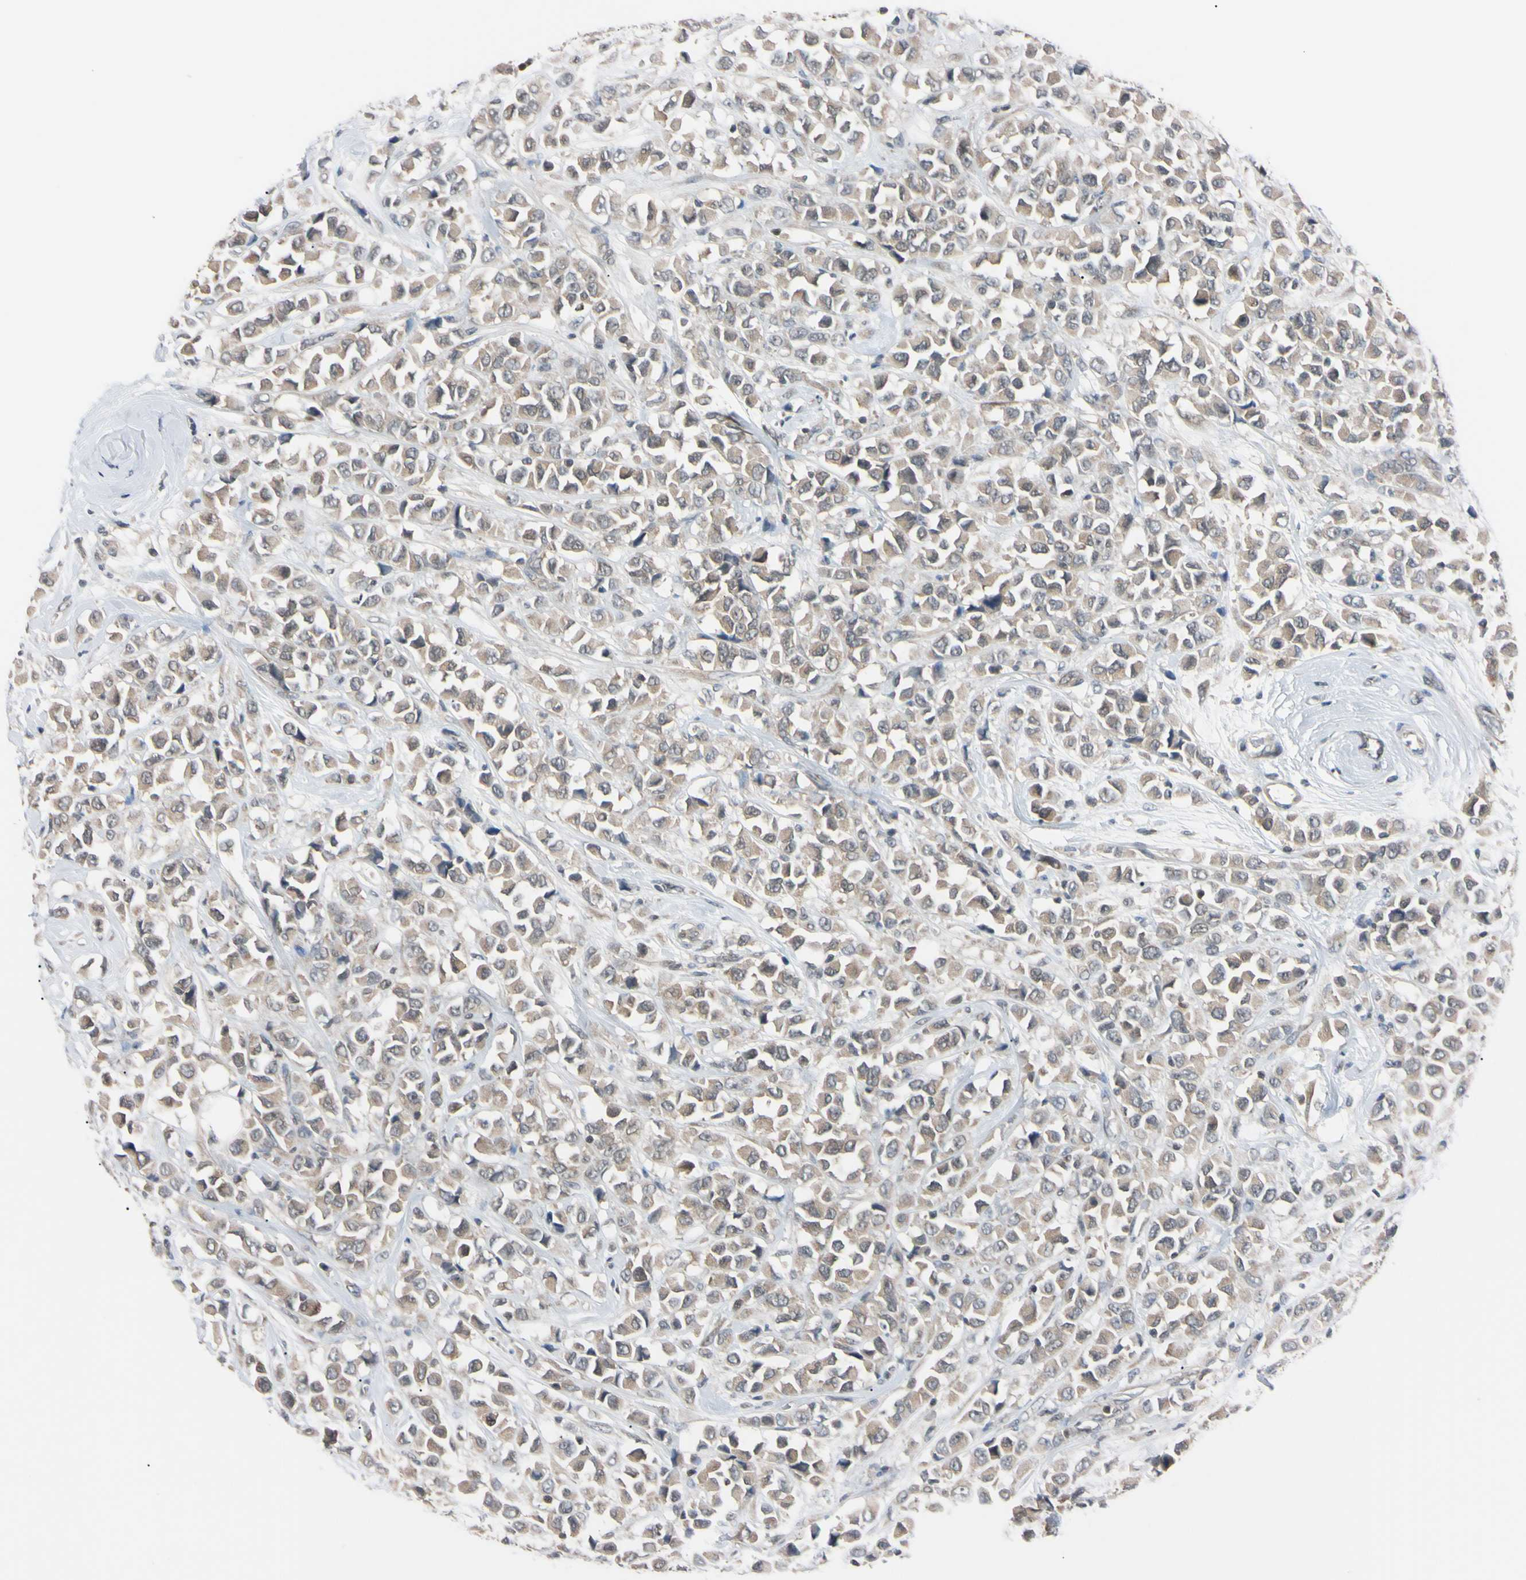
{"staining": {"intensity": "weak", "quantity": ">75%", "location": "cytoplasmic/membranous"}, "tissue": "breast cancer", "cell_type": "Tumor cells", "image_type": "cancer", "snomed": [{"axis": "morphology", "description": "Duct carcinoma"}, {"axis": "topography", "description": "Breast"}], "caption": "The micrograph reveals staining of breast cancer, revealing weak cytoplasmic/membranous protein expression (brown color) within tumor cells.", "gene": "UBE2I", "patient": {"sex": "female", "age": 61}}